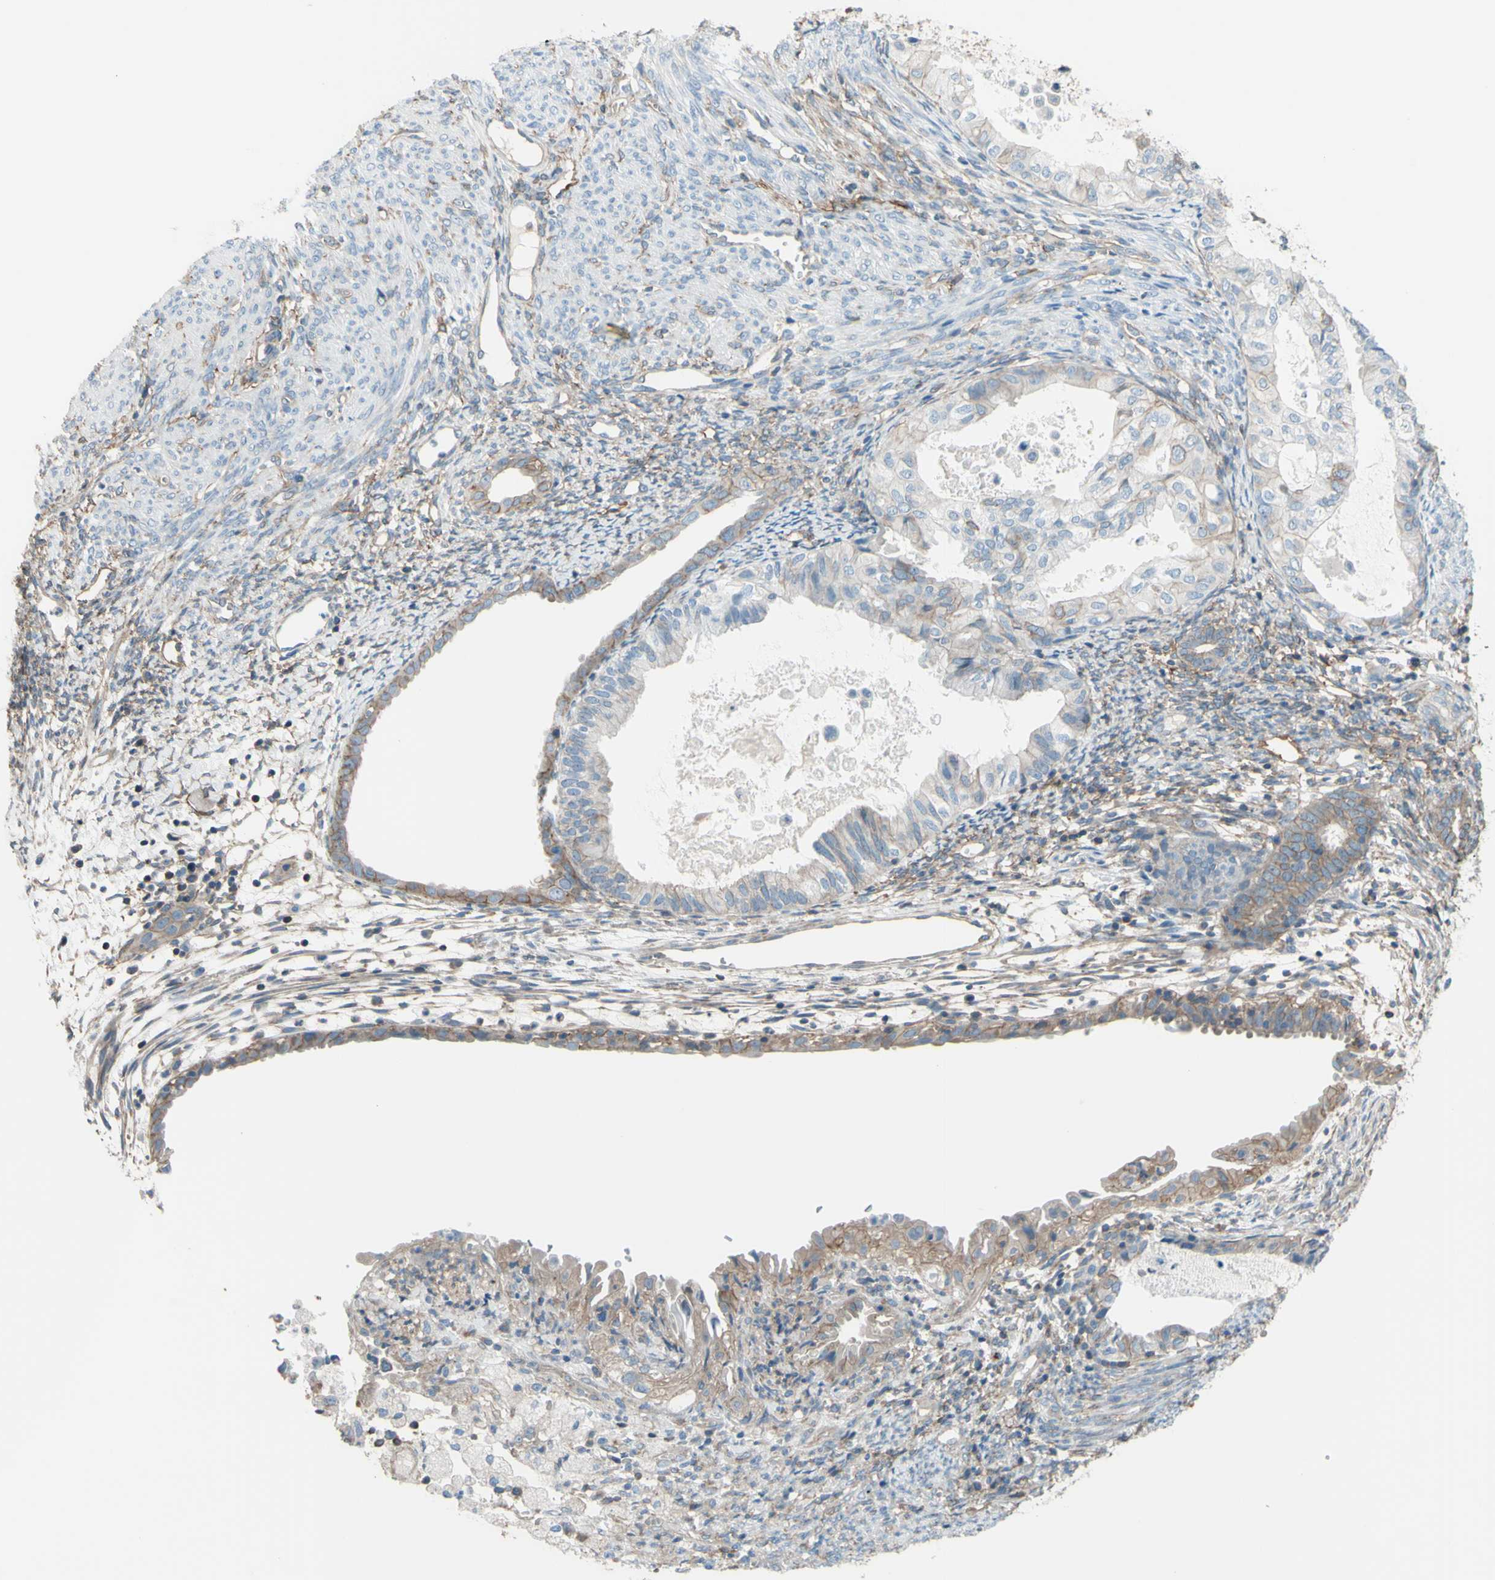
{"staining": {"intensity": "weak", "quantity": "<25%", "location": "cytoplasmic/membranous"}, "tissue": "cervical cancer", "cell_type": "Tumor cells", "image_type": "cancer", "snomed": [{"axis": "morphology", "description": "Normal tissue, NOS"}, {"axis": "morphology", "description": "Adenocarcinoma, NOS"}, {"axis": "topography", "description": "Cervix"}, {"axis": "topography", "description": "Endometrium"}], "caption": "Cervical cancer was stained to show a protein in brown. There is no significant expression in tumor cells.", "gene": "ADD1", "patient": {"sex": "female", "age": 86}}